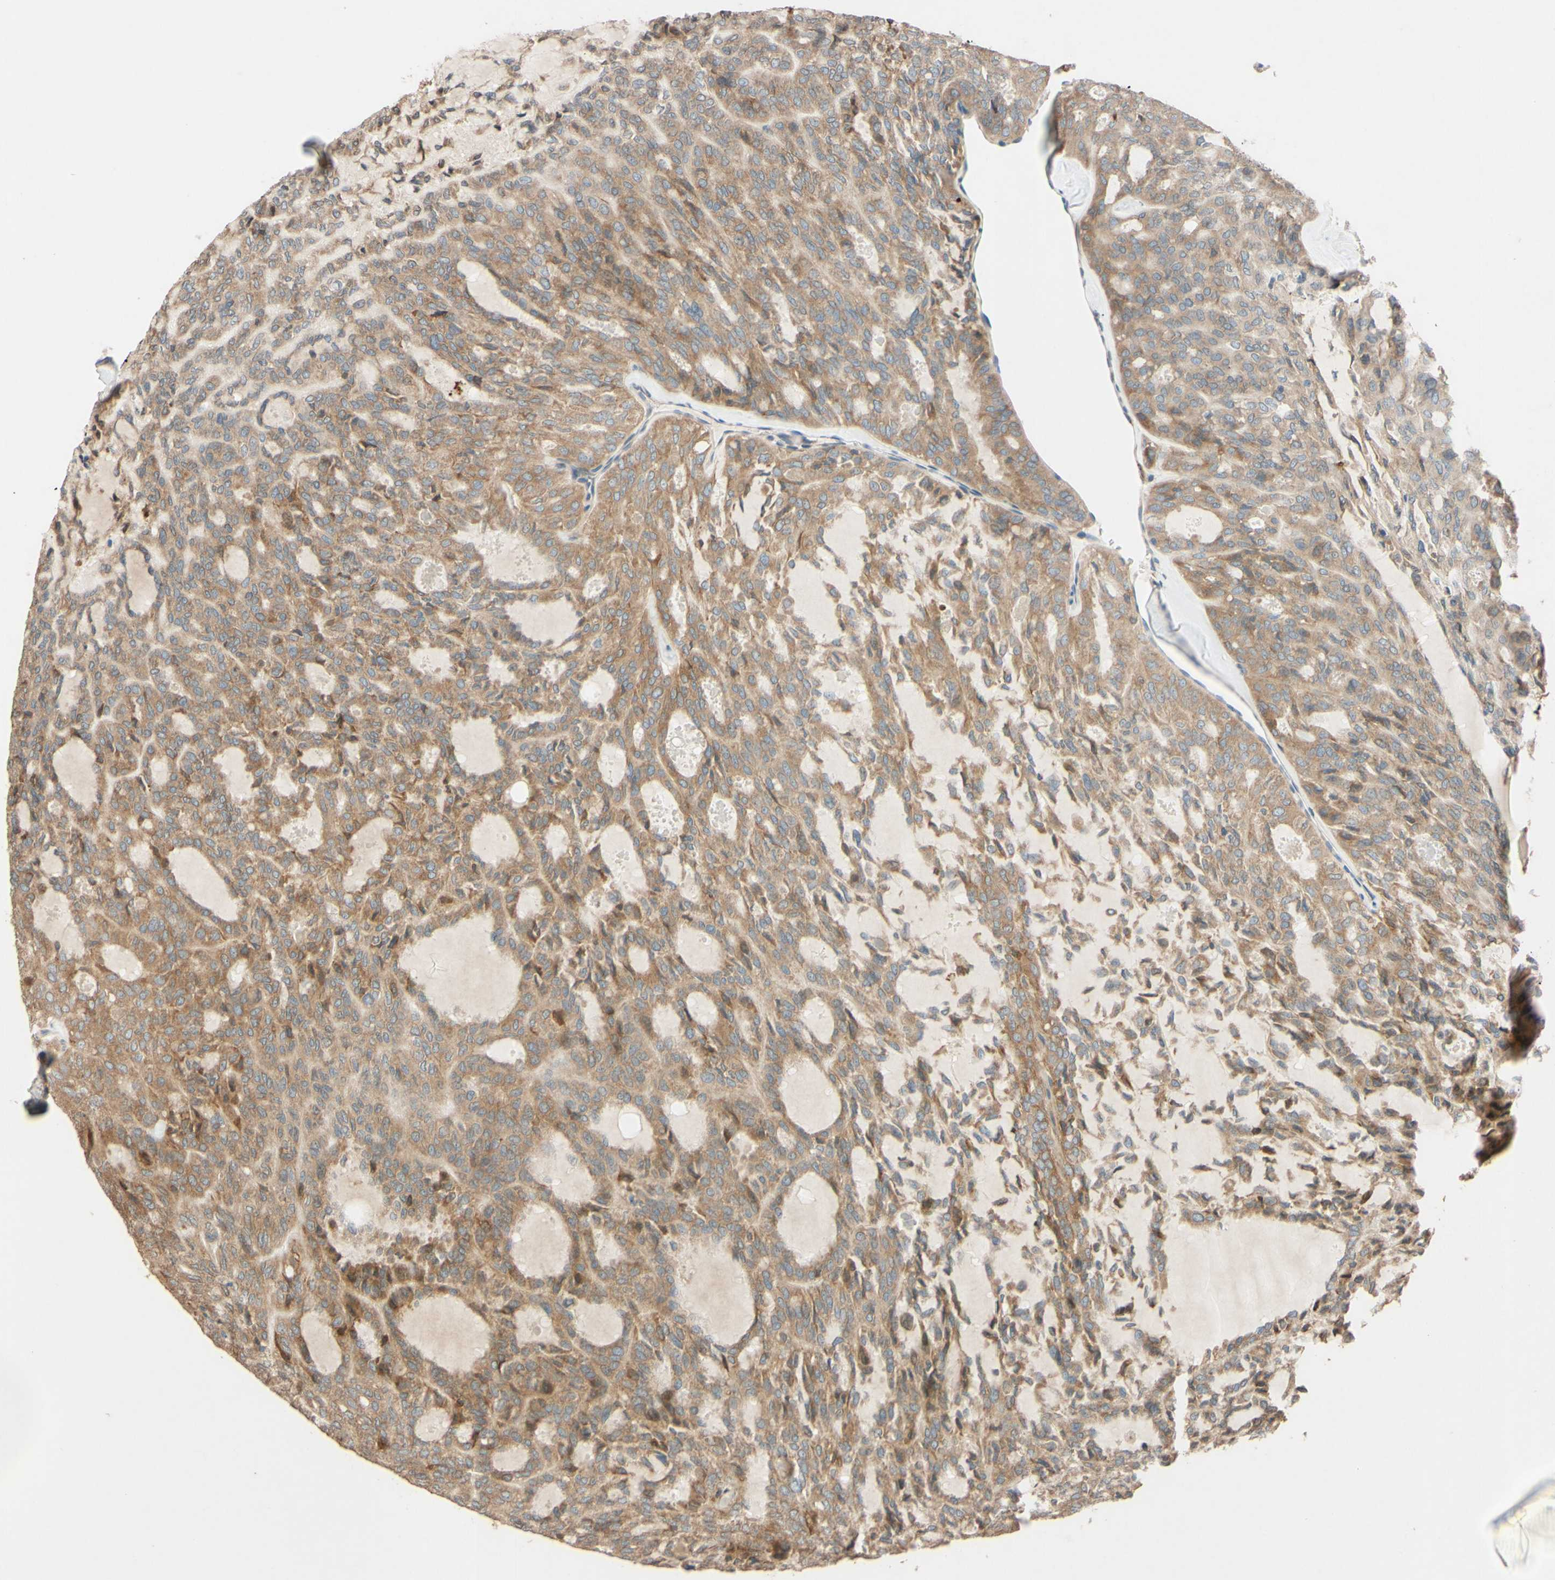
{"staining": {"intensity": "moderate", "quantity": ">75%", "location": "cytoplasmic/membranous,nuclear"}, "tissue": "thyroid cancer", "cell_type": "Tumor cells", "image_type": "cancer", "snomed": [{"axis": "morphology", "description": "Follicular adenoma carcinoma, NOS"}, {"axis": "topography", "description": "Thyroid gland"}], "caption": "A histopathology image showing moderate cytoplasmic/membranous and nuclear expression in approximately >75% of tumor cells in thyroid cancer (follicular adenoma carcinoma), as visualized by brown immunohistochemical staining.", "gene": "PTPRU", "patient": {"sex": "male", "age": 75}}